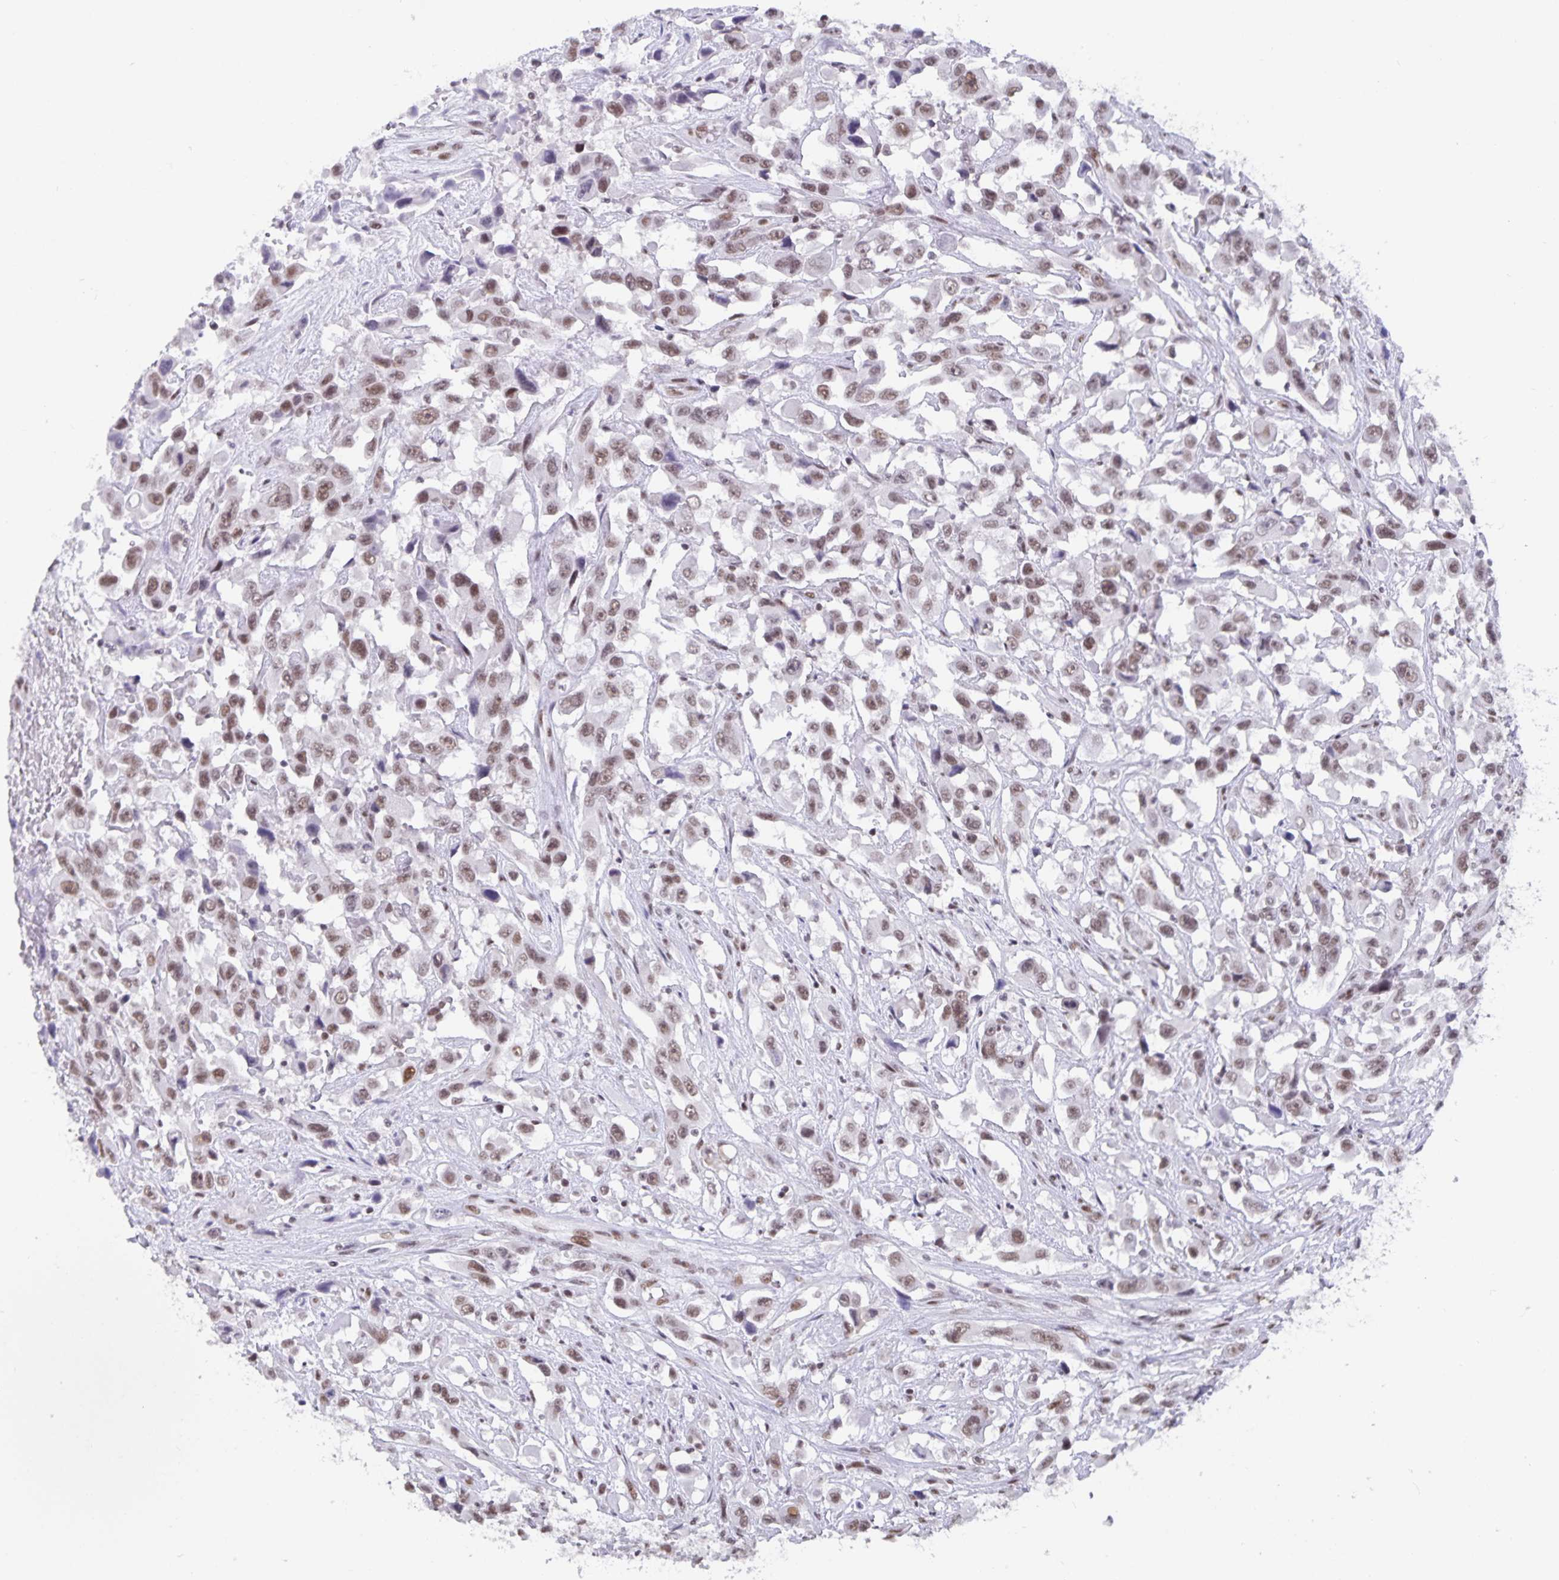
{"staining": {"intensity": "moderate", "quantity": ">75%", "location": "nuclear"}, "tissue": "urothelial cancer", "cell_type": "Tumor cells", "image_type": "cancer", "snomed": [{"axis": "morphology", "description": "Urothelial carcinoma, High grade"}, {"axis": "topography", "description": "Urinary bladder"}], "caption": "Protein expression analysis of high-grade urothelial carcinoma shows moderate nuclear staining in approximately >75% of tumor cells.", "gene": "PBX2", "patient": {"sex": "male", "age": 53}}